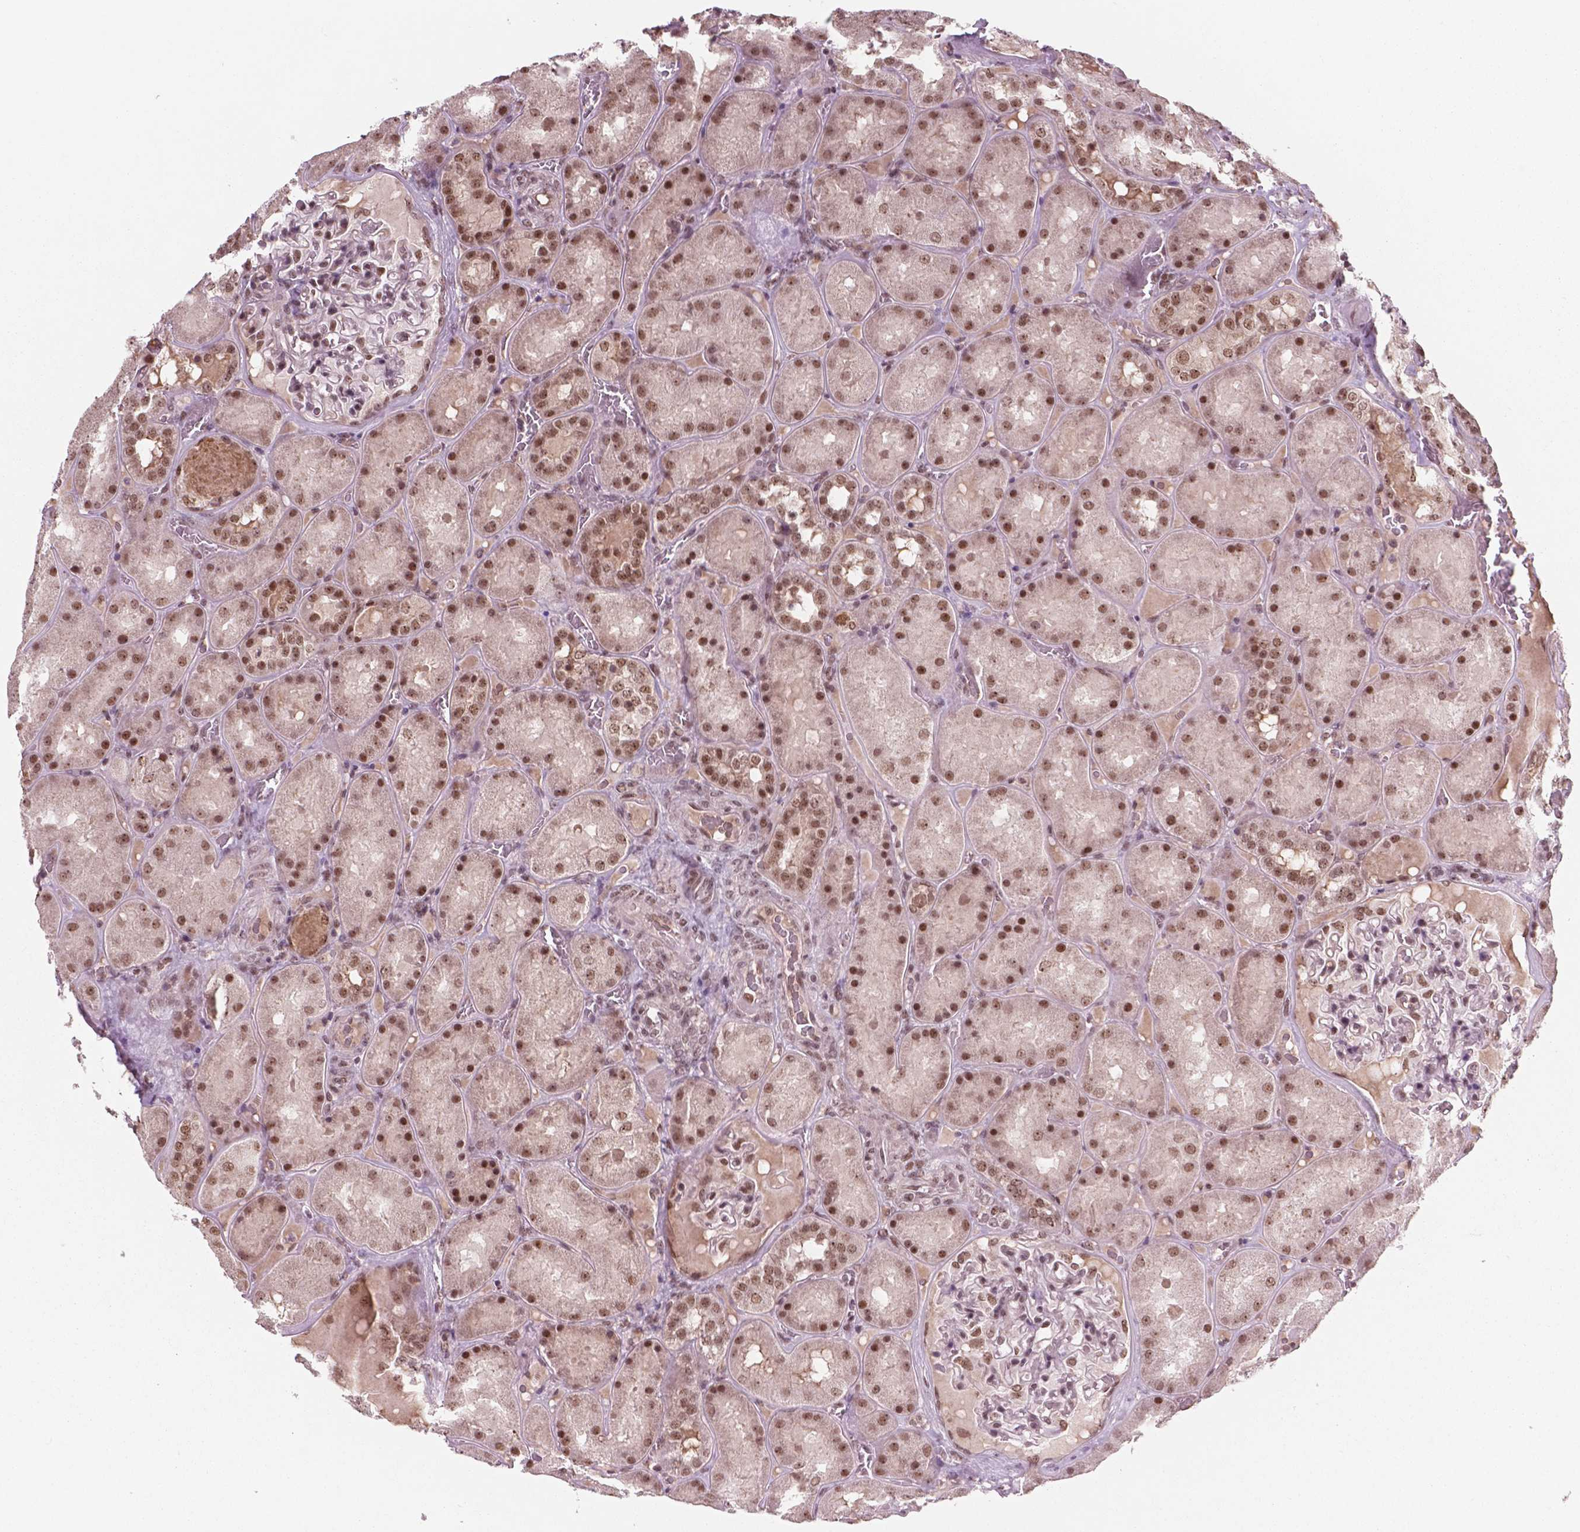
{"staining": {"intensity": "moderate", "quantity": ">75%", "location": "nuclear"}, "tissue": "kidney", "cell_type": "Cells in glomeruli", "image_type": "normal", "snomed": [{"axis": "morphology", "description": "Normal tissue, NOS"}, {"axis": "topography", "description": "Kidney"}], "caption": "Immunohistochemistry histopathology image of unremarkable kidney stained for a protein (brown), which reveals medium levels of moderate nuclear expression in approximately >75% of cells in glomeruli.", "gene": "POLR2E", "patient": {"sex": "male", "age": 73}}